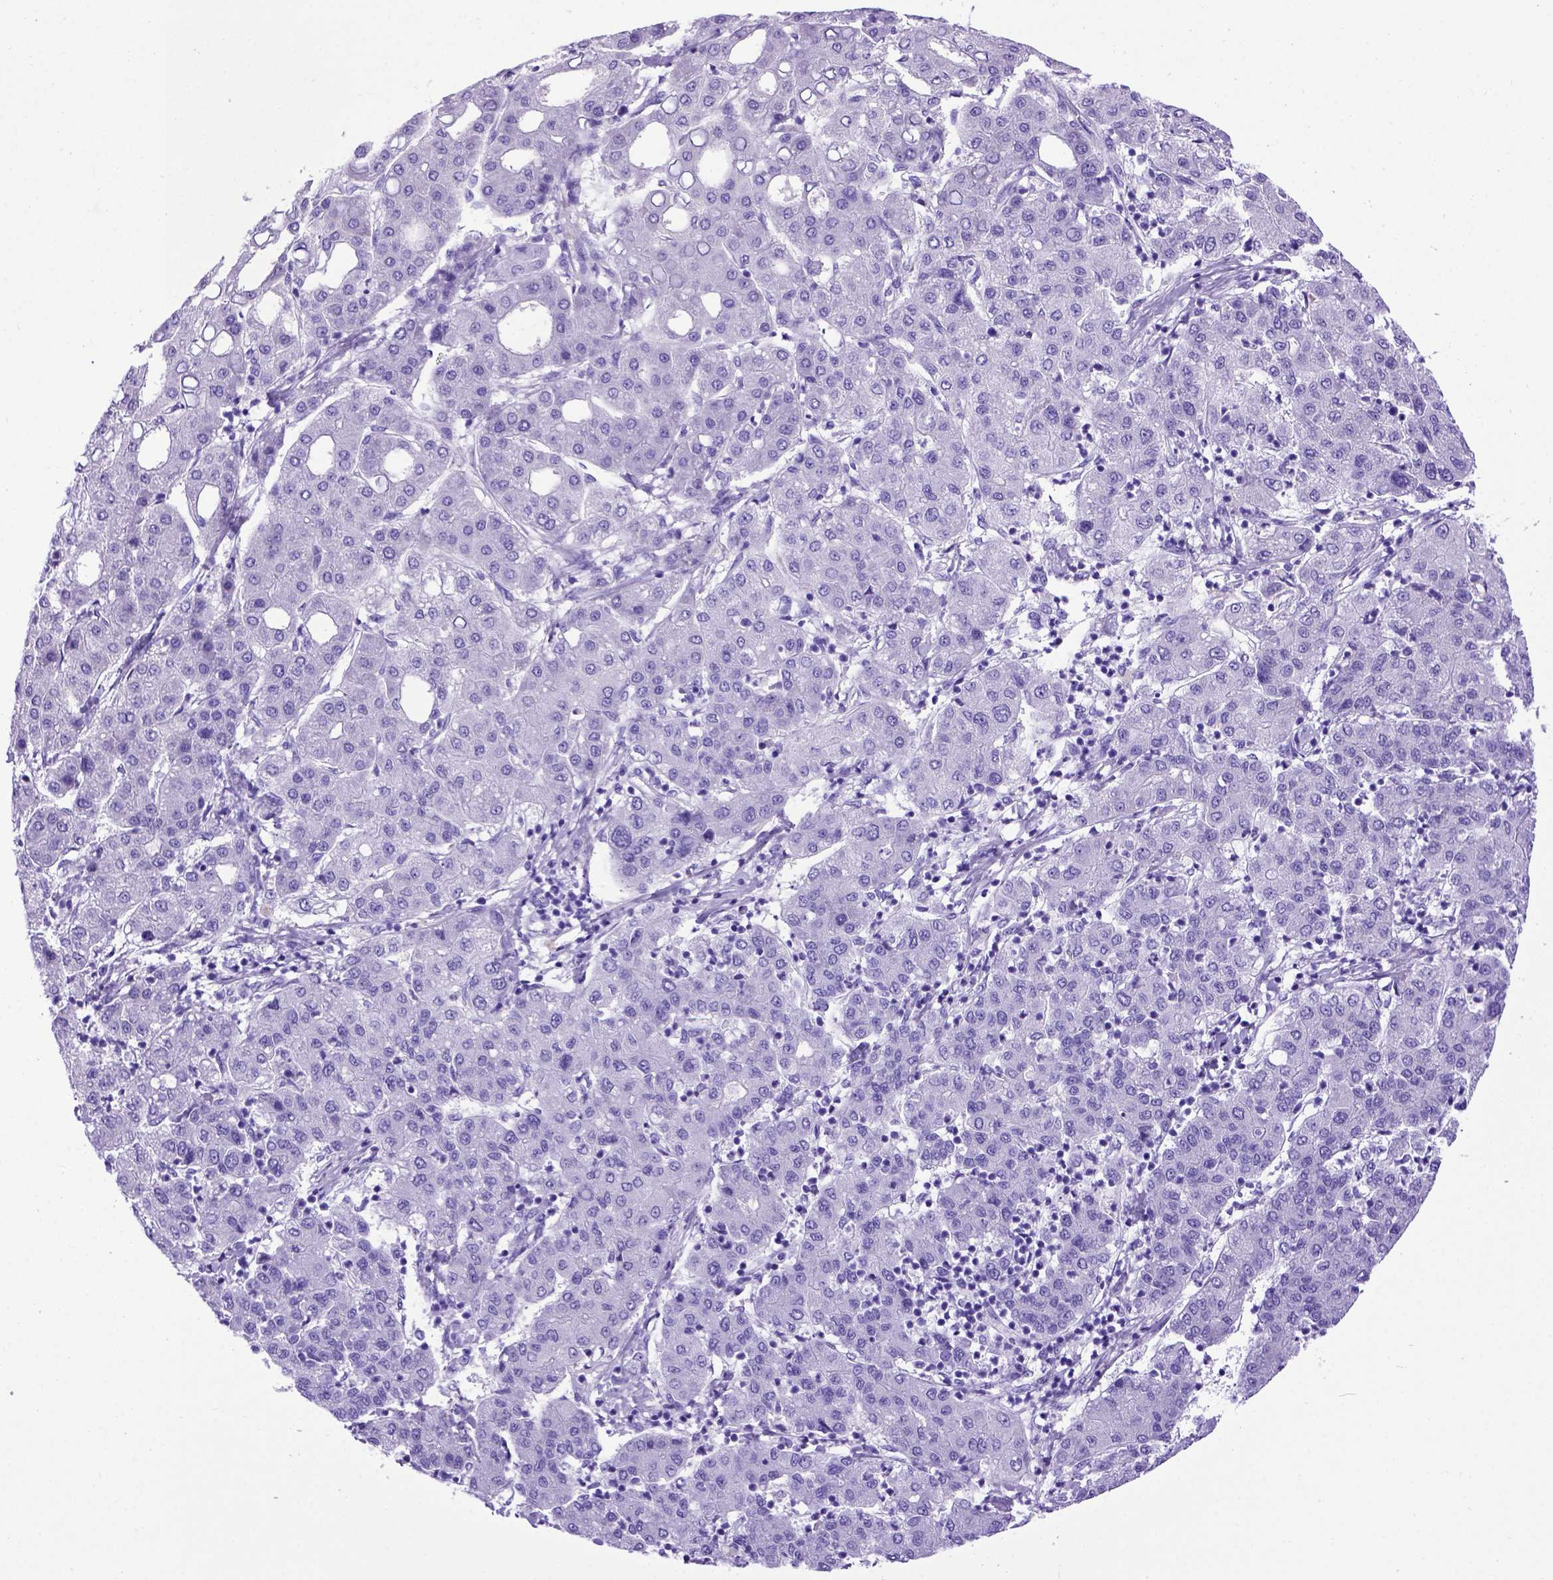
{"staining": {"intensity": "negative", "quantity": "none", "location": "none"}, "tissue": "liver cancer", "cell_type": "Tumor cells", "image_type": "cancer", "snomed": [{"axis": "morphology", "description": "Carcinoma, Hepatocellular, NOS"}, {"axis": "topography", "description": "Liver"}], "caption": "Immunohistochemical staining of human liver cancer (hepatocellular carcinoma) demonstrates no significant staining in tumor cells.", "gene": "MEOX2", "patient": {"sex": "male", "age": 65}}